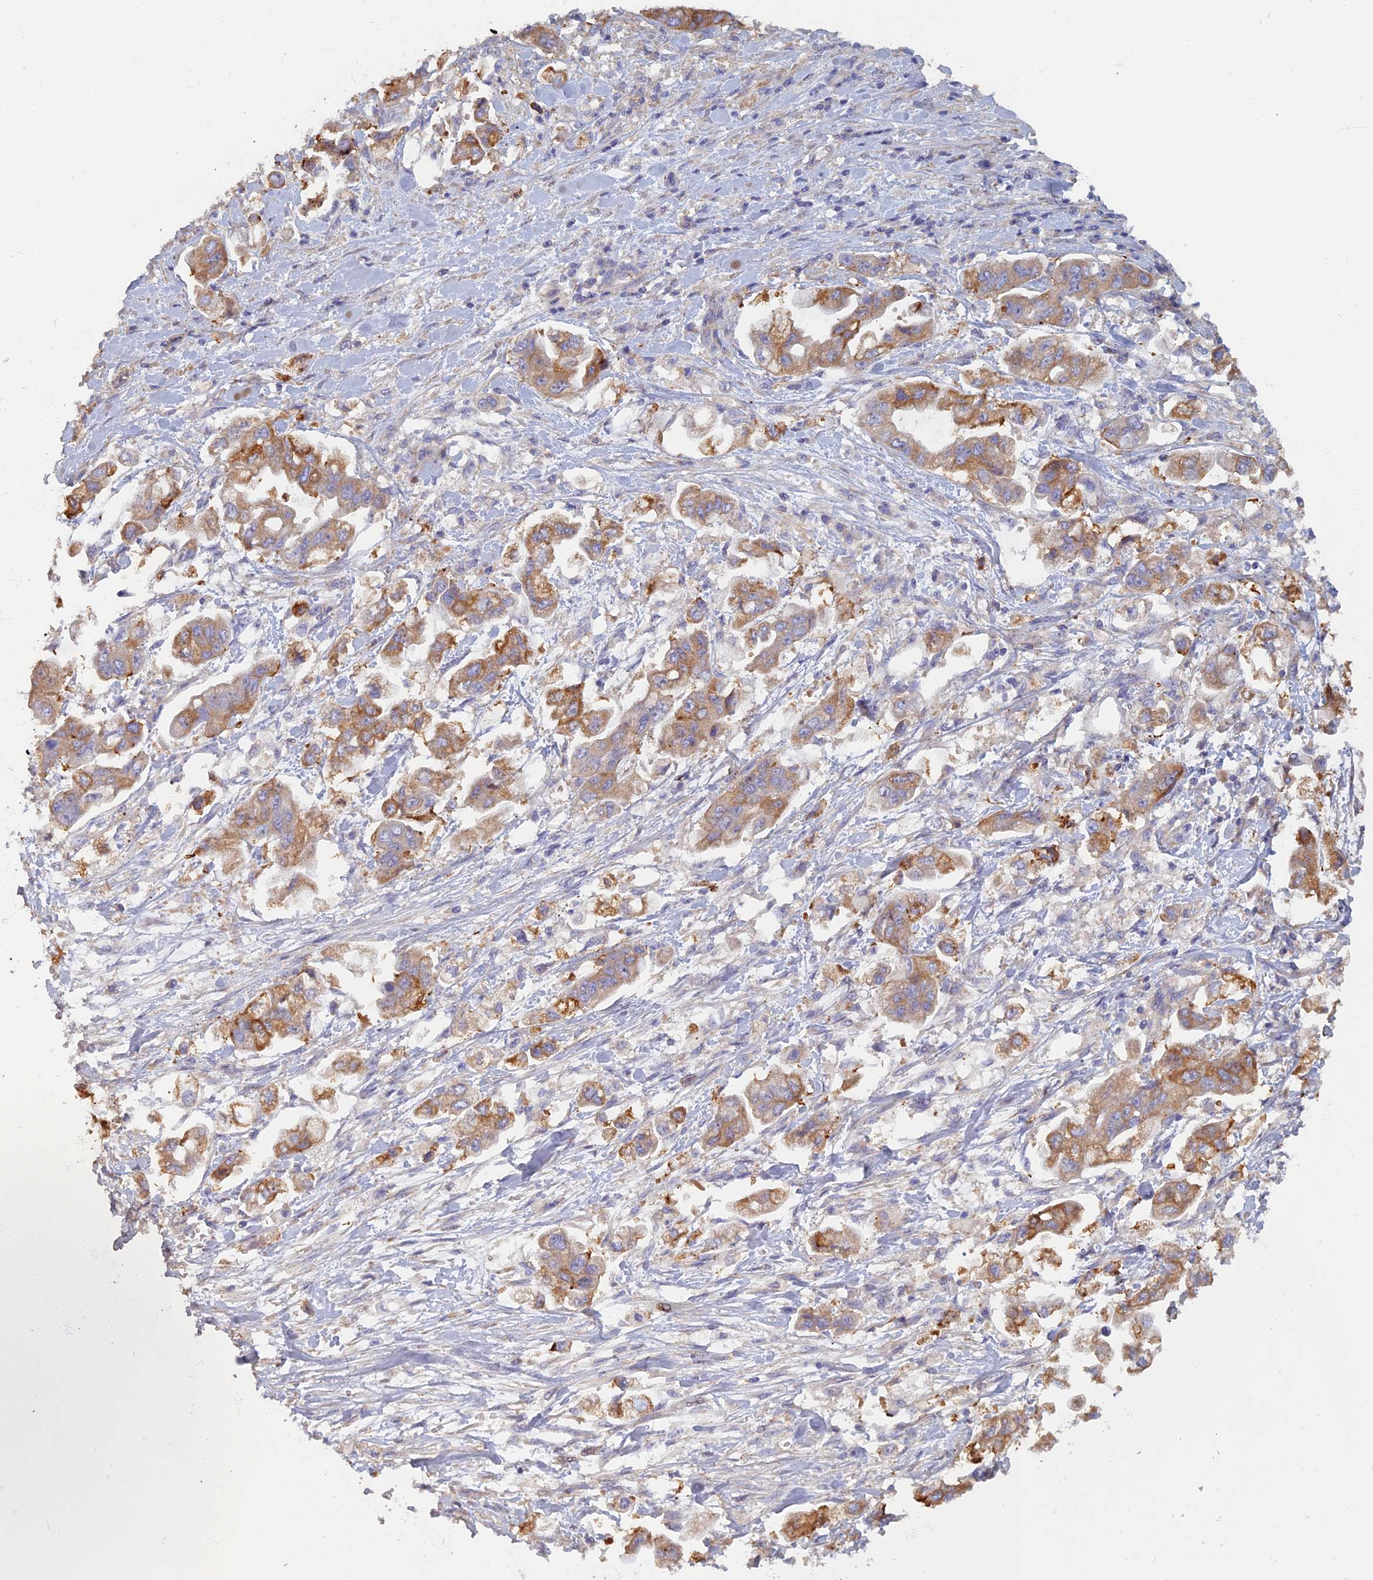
{"staining": {"intensity": "moderate", "quantity": "25%-75%", "location": "cytoplasmic/membranous"}, "tissue": "stomach cancer", "cell_type": "Tumor cells", "image_type": "cancer", "snomed": [{"axis": "morphology", "description": "Adenocarcinoma, NOS"}, {"axis": "topography", "description": "Stomach"}], "caption": "Tumor cells show medium levels of moderate cytoplasmic/membranous expression in approximately 25%-75% of cells in stomach cancer. (DAB IHC, brown staining for protein, blue staining for nuclei).", "gene": "TMEM44", "patient": {"sex": "male", "age": 62}}